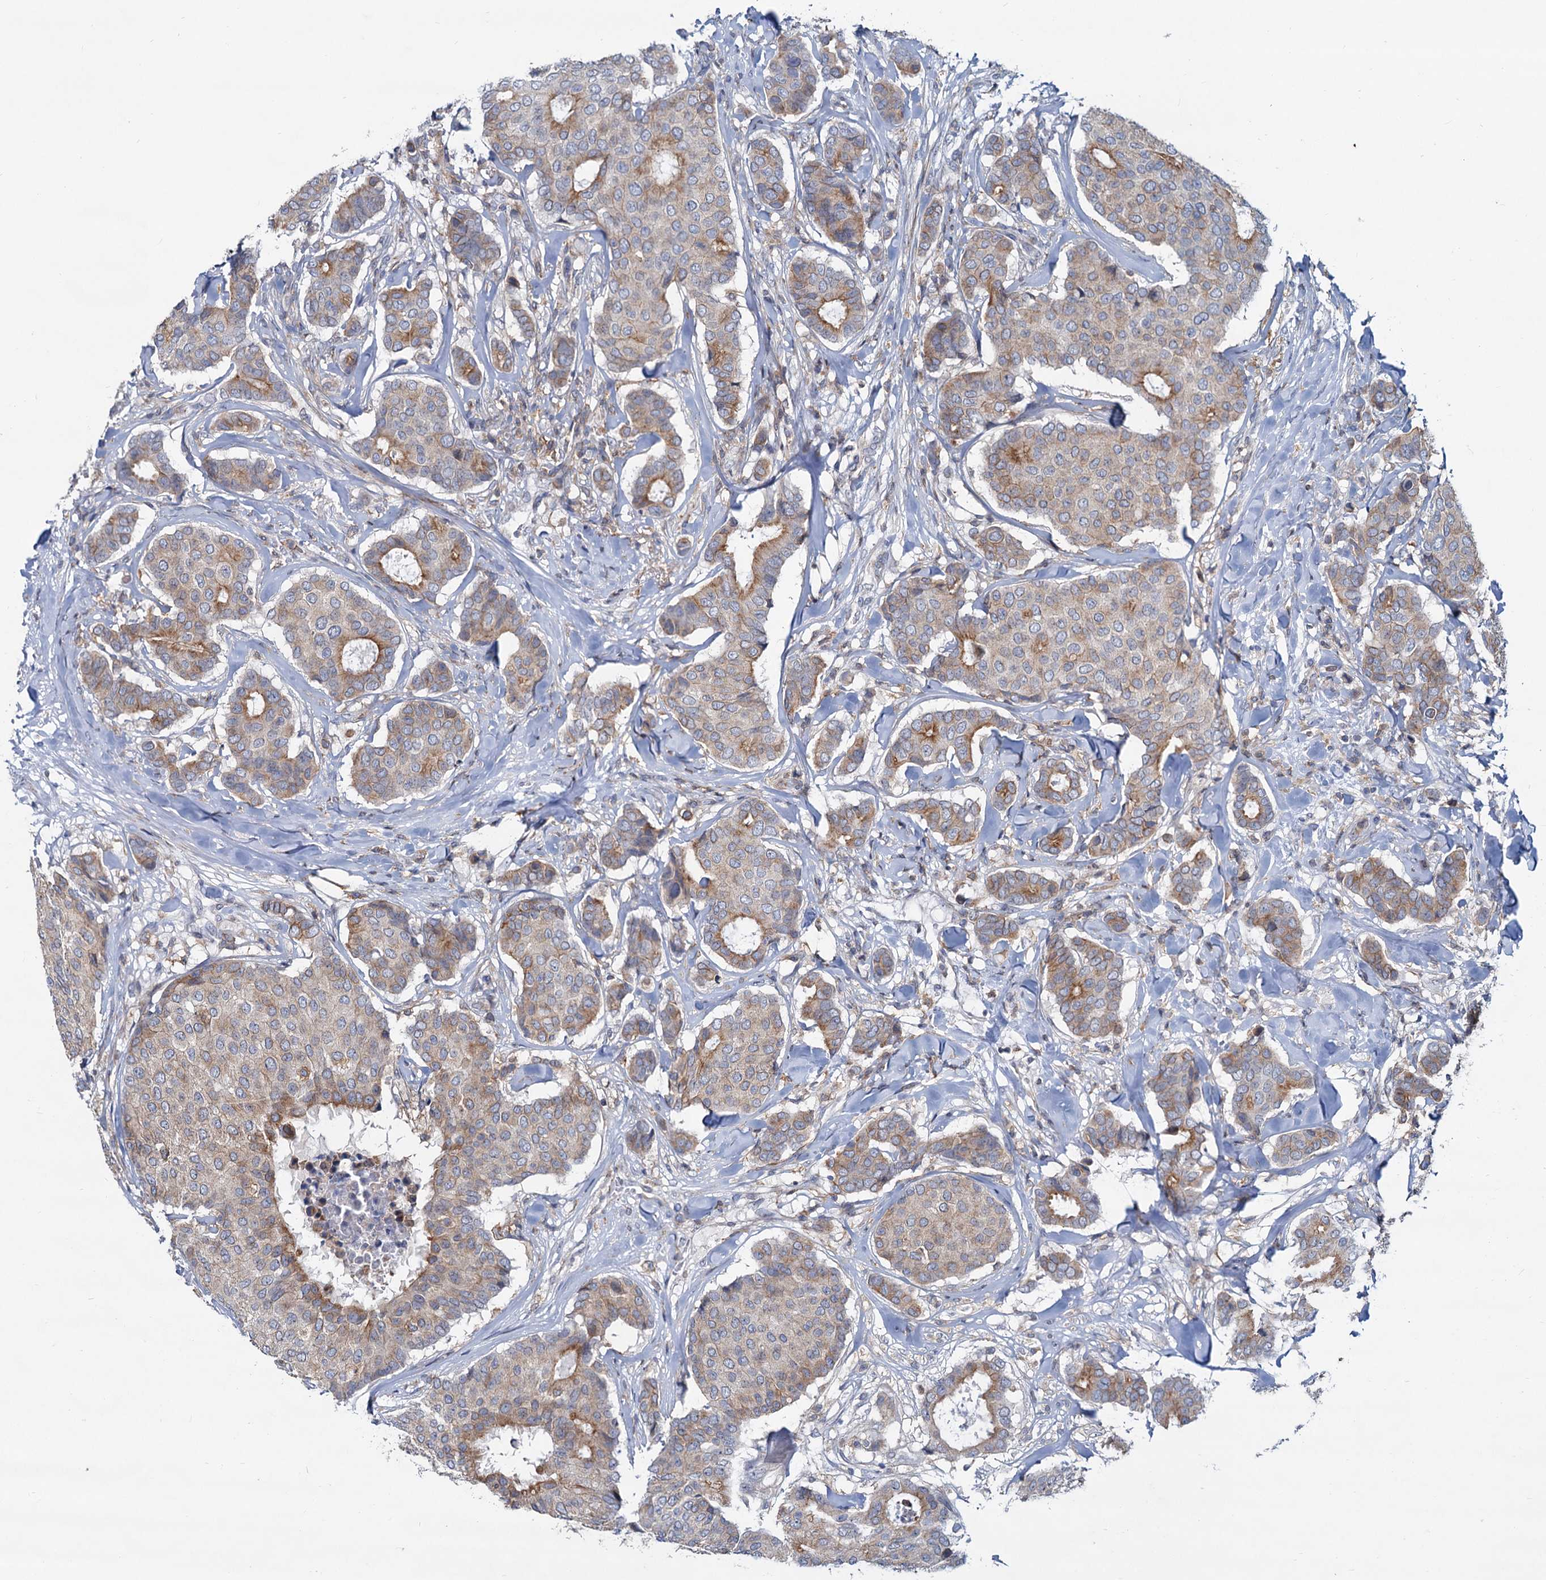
{"staining": {"intensity": "moderate", "quantity": "<25%", "location": "cytoplasmic/membranous"}, "tissue": "breast cancer", "cell_type": "Tumor cells", "image_type": "cancer", "snomed": [{"axis": "morphology", "description": "Duct carcinoma"}, {"axis": "topography", "description": "Breast"}], "caption": "IHC staining of breast cancer, which demonstrates low levels of moderate cytoplasmic/membranous expression in approximately <25% of tumor cells indicating moderate cytoplasmic/membranous protein staining. The staining was performed using DAB (3,3'-diaminobenzidine) (brown) for protein detection and nuclei were counterstained in hematoxylin (blue).", "gene": "LRCH4", "patient": {"sex": "female", "age": 75}}